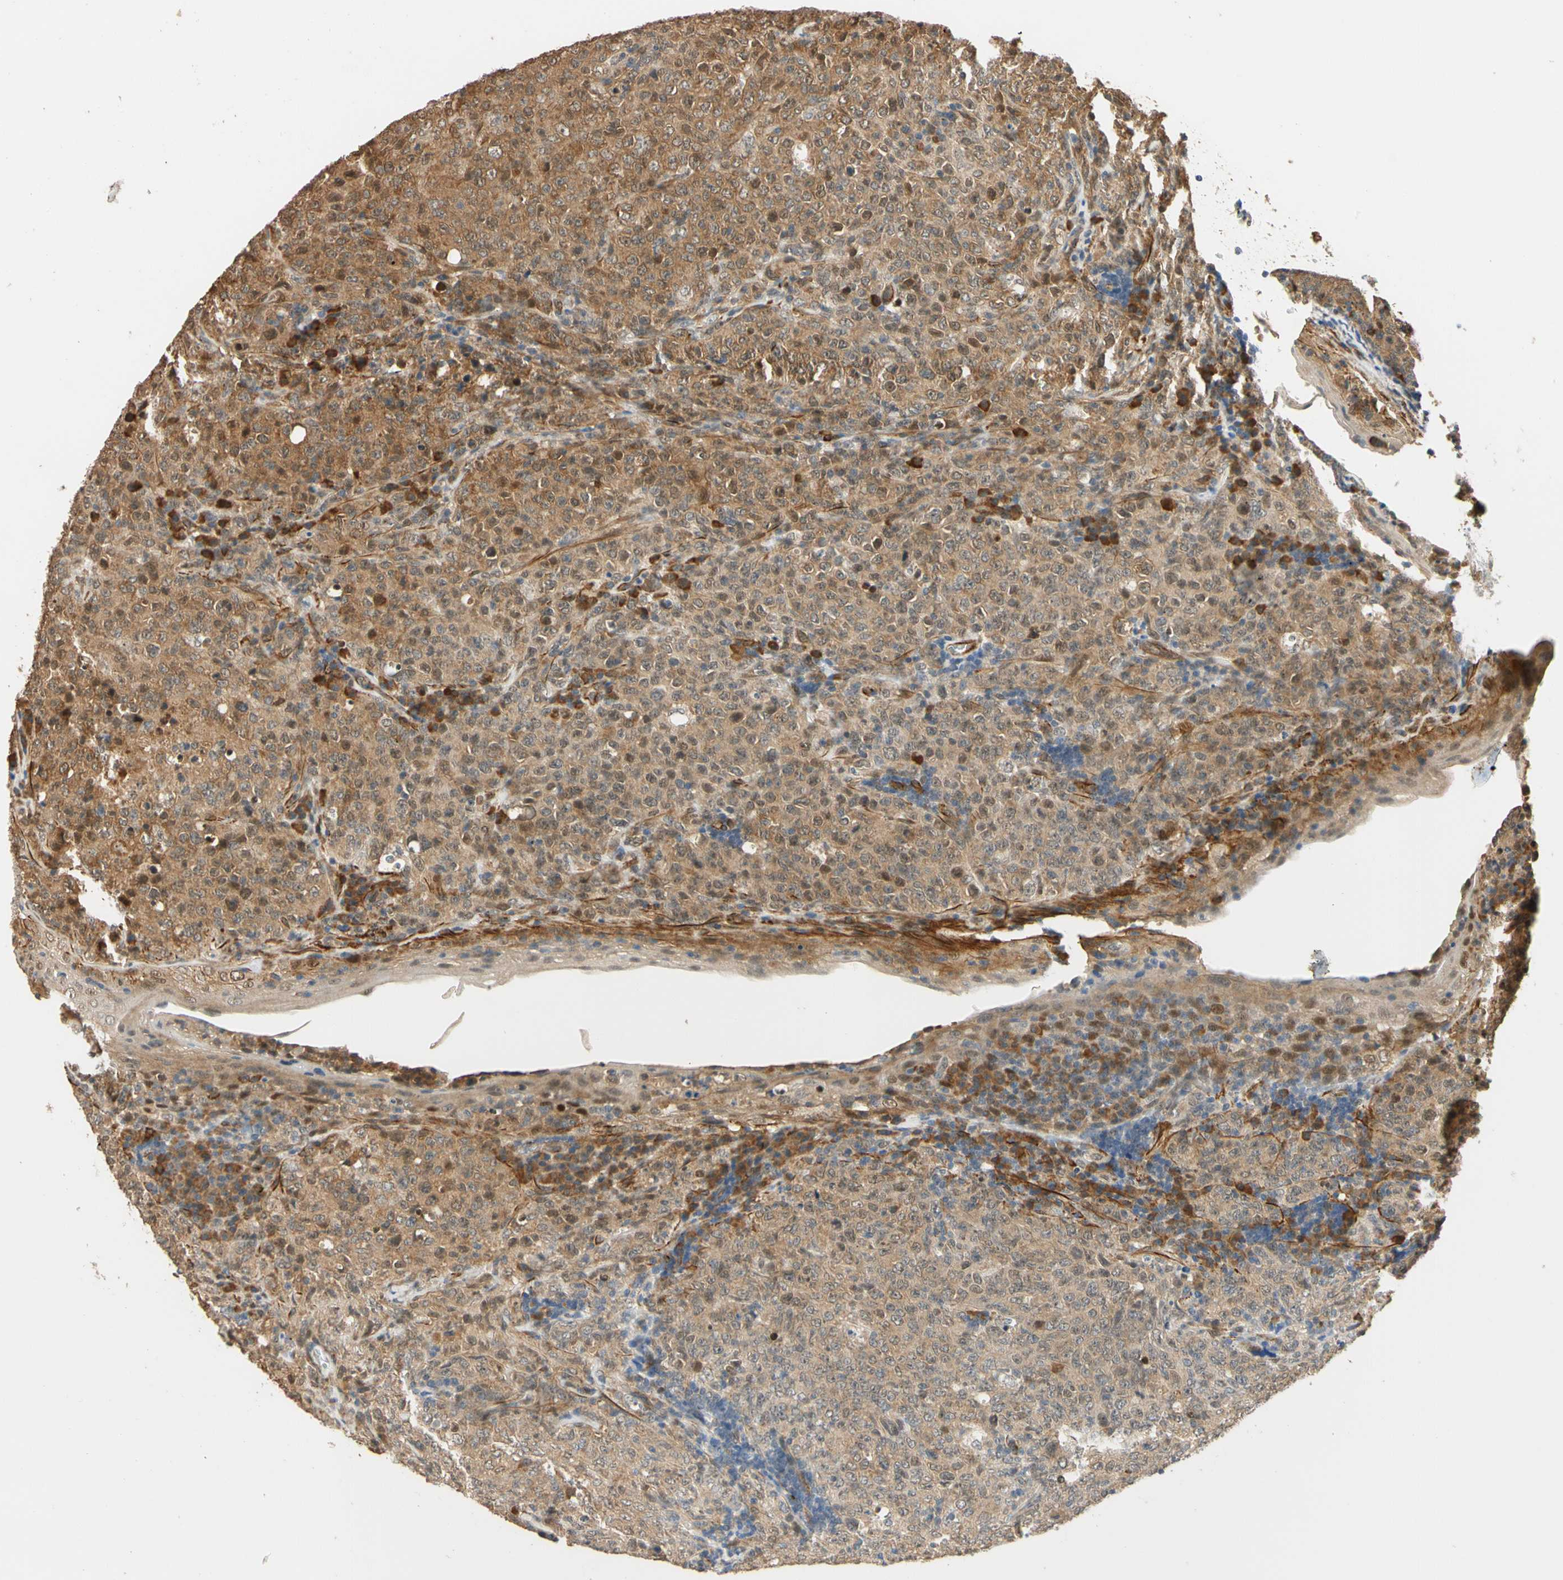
{"staining": {"intensity": "moderate", "quantity": "25%-75%", "location": "cytoplasmic/membranous,nuclear"}, "tissue": "lymphoma", "cell_type": "Tumor cells", "image_type": "cancer", "snomed": [{"axis": "morphology", "description": "Malignant lymphoma, non-Hodgkin's type, High grade"}, {"axis": "topography", "description": "Tonsil"}], "caption": "Protein positivity by immunohistochemistry reveals moderate cytoplasmic/membranous and nuclear positivity in approximately 25%-75% of tumor cells in lymphoma.", "gene": "QSER1", "patient": {"sex": "female", "age": 36}}